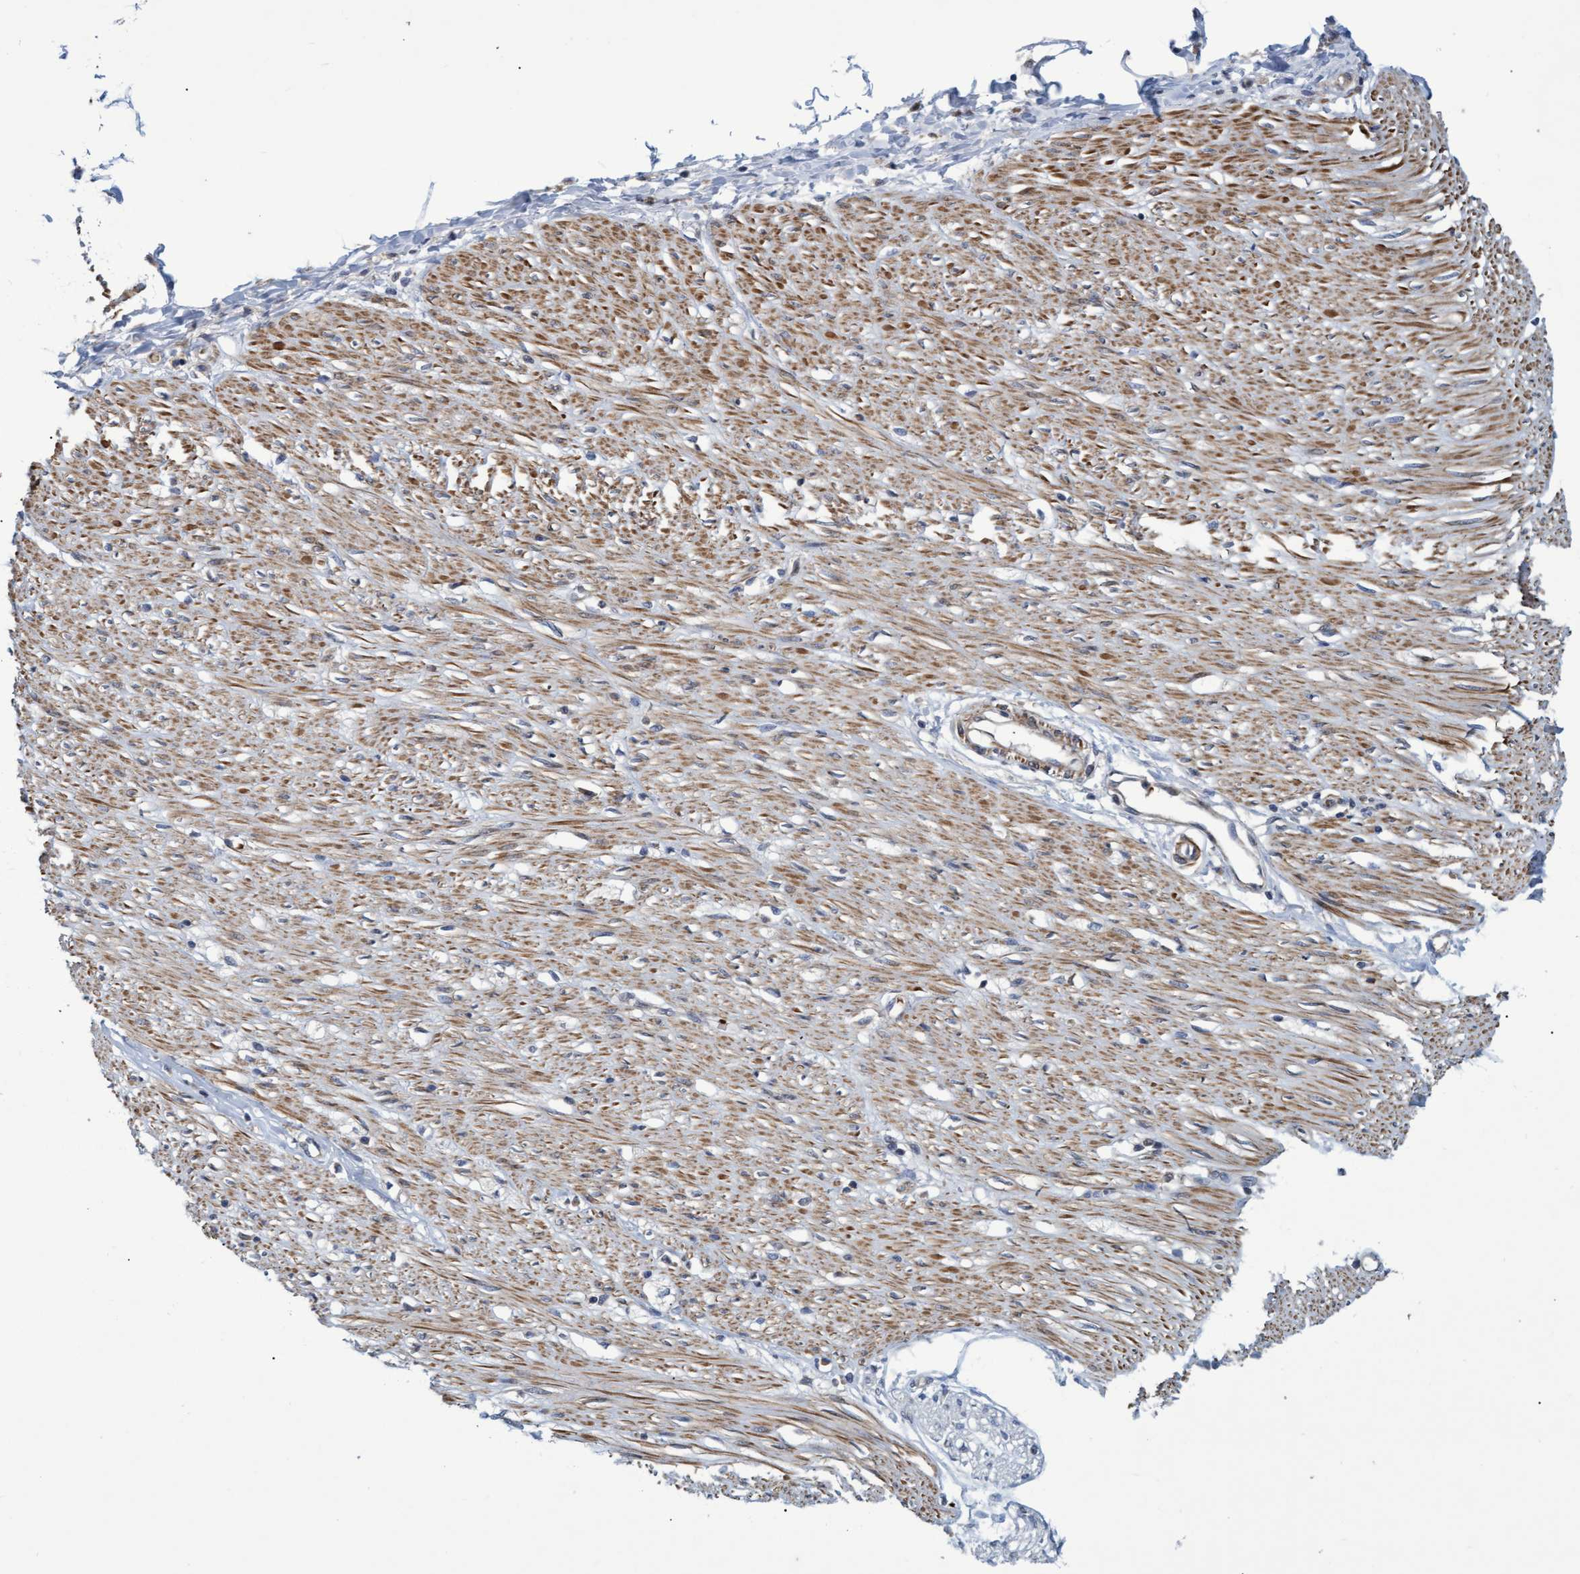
{"staining": {"intensity": "weak", "quantity": ">75%", "location": "cytoplasmic/membranous"}, "tissue": "adipose tissue", "cell_type": "Adipocytes", "image_type": "normal", "snomed": [{"axis": "morphology", "description": "Normal tissue, NOS"}, {"axis": "morphology", "description": "Adenocarcinoma, NOS"}, {"axis": "topography", "description": "Colon"}, {"axis": "topography", "description": "Peripheral nerve tissue"}], "caption": "Immunohistochemical staining of normal adipose tissue demonstrates weak cytoplasmic/membranous protein positivity in about >75% of adipocytes.", "gene": "NAA15", "patient": {"sex": "male", "age": 14}}